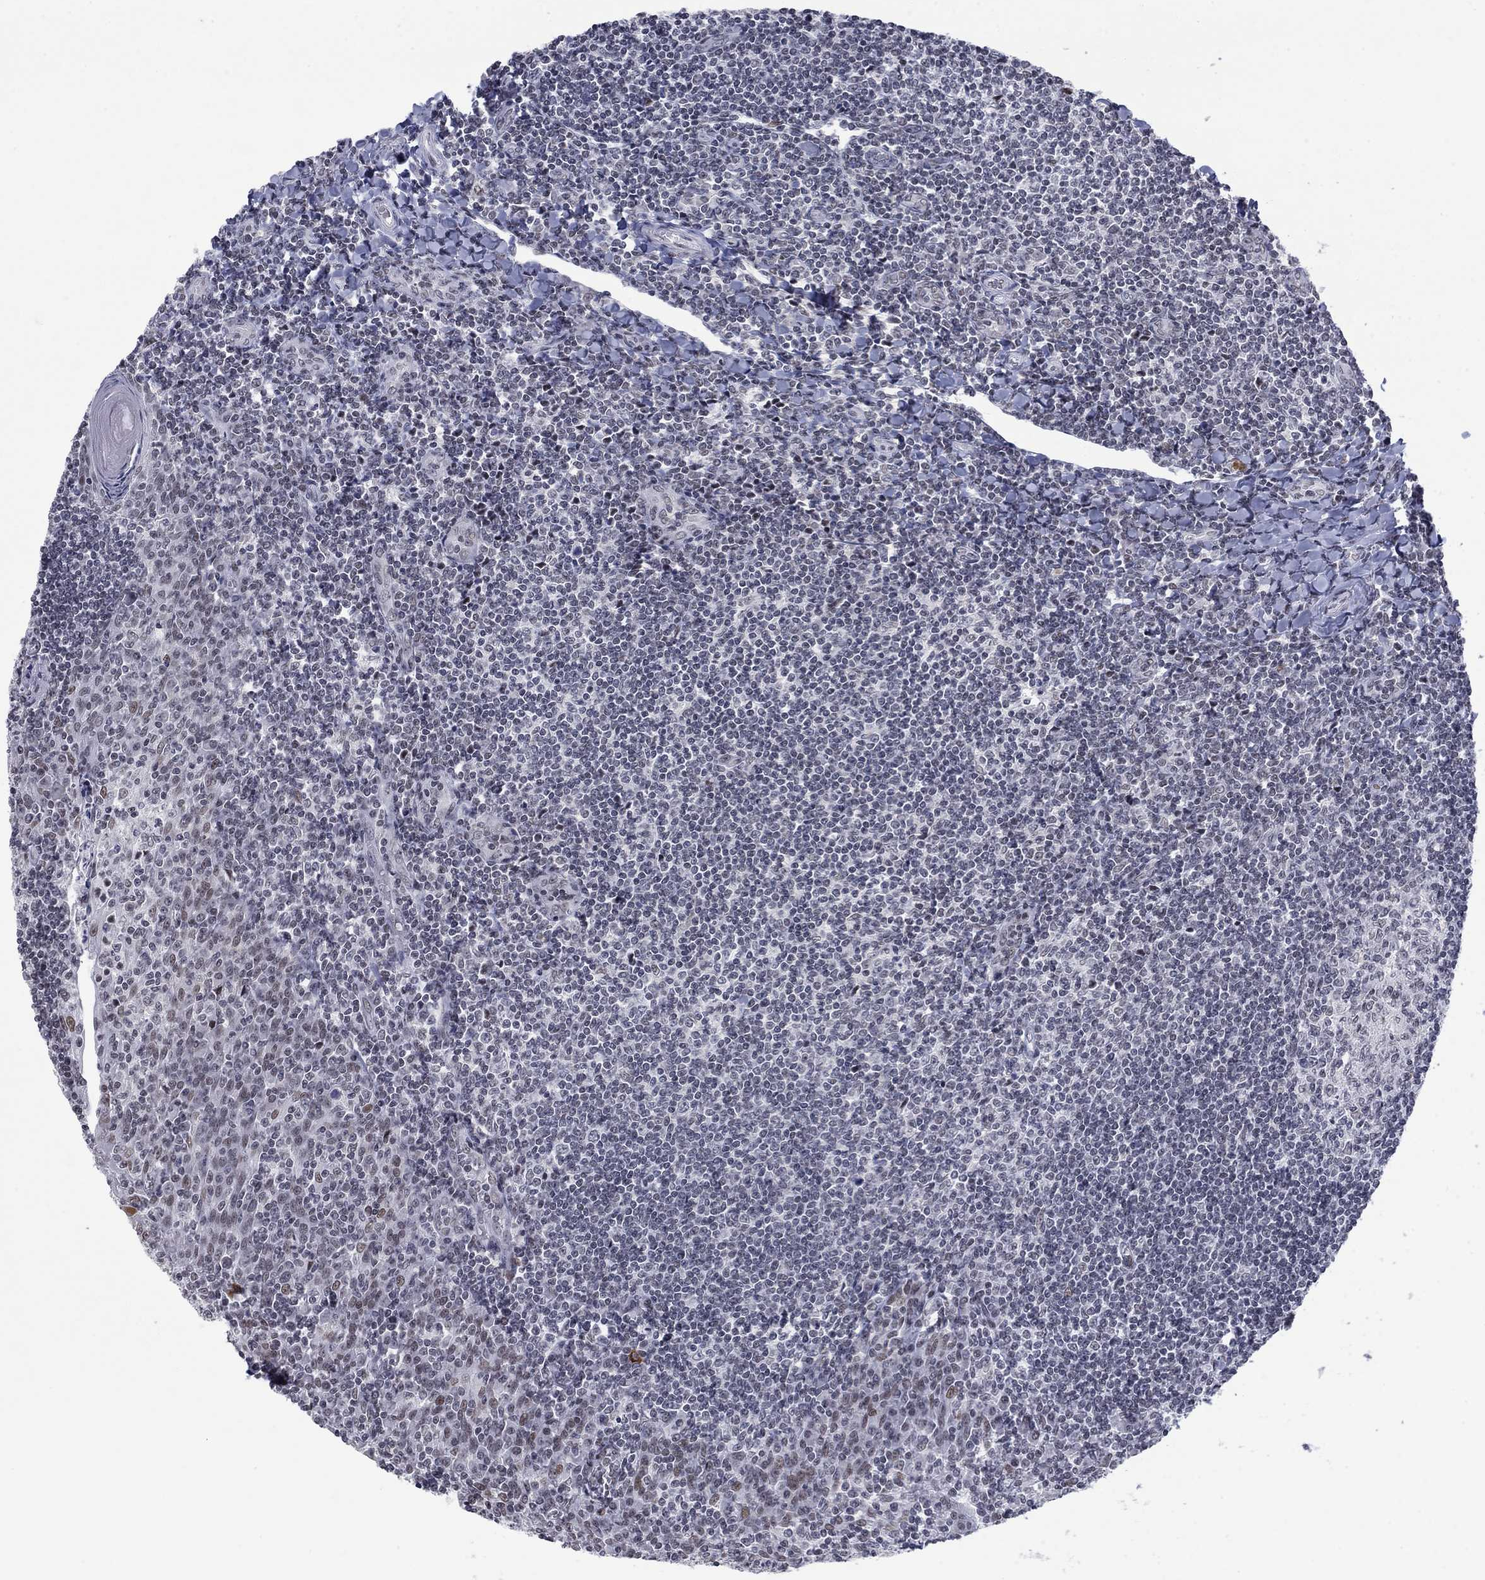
{"staining": {"intensity": "negative", "quantity": "none", "location": "none"}, "tissue": "tonsil", "cell_type": "Germinal center cells", "image_type": "normal", "snomed": [{"axis": "morphology", "description": "Normal tissue, NOS"}, {"axis": "topography", "description": "Tonsil"}], "caption": "IHC micrograph of benign human tonsil stained for a protein (brown), which reveals no expression in germinal center cells. (Immunohistochemistry (ihc), brightfield microscopy, high magnification).", "gene": "NPAS3", "patient": {"sex": "female", "age": 12}}